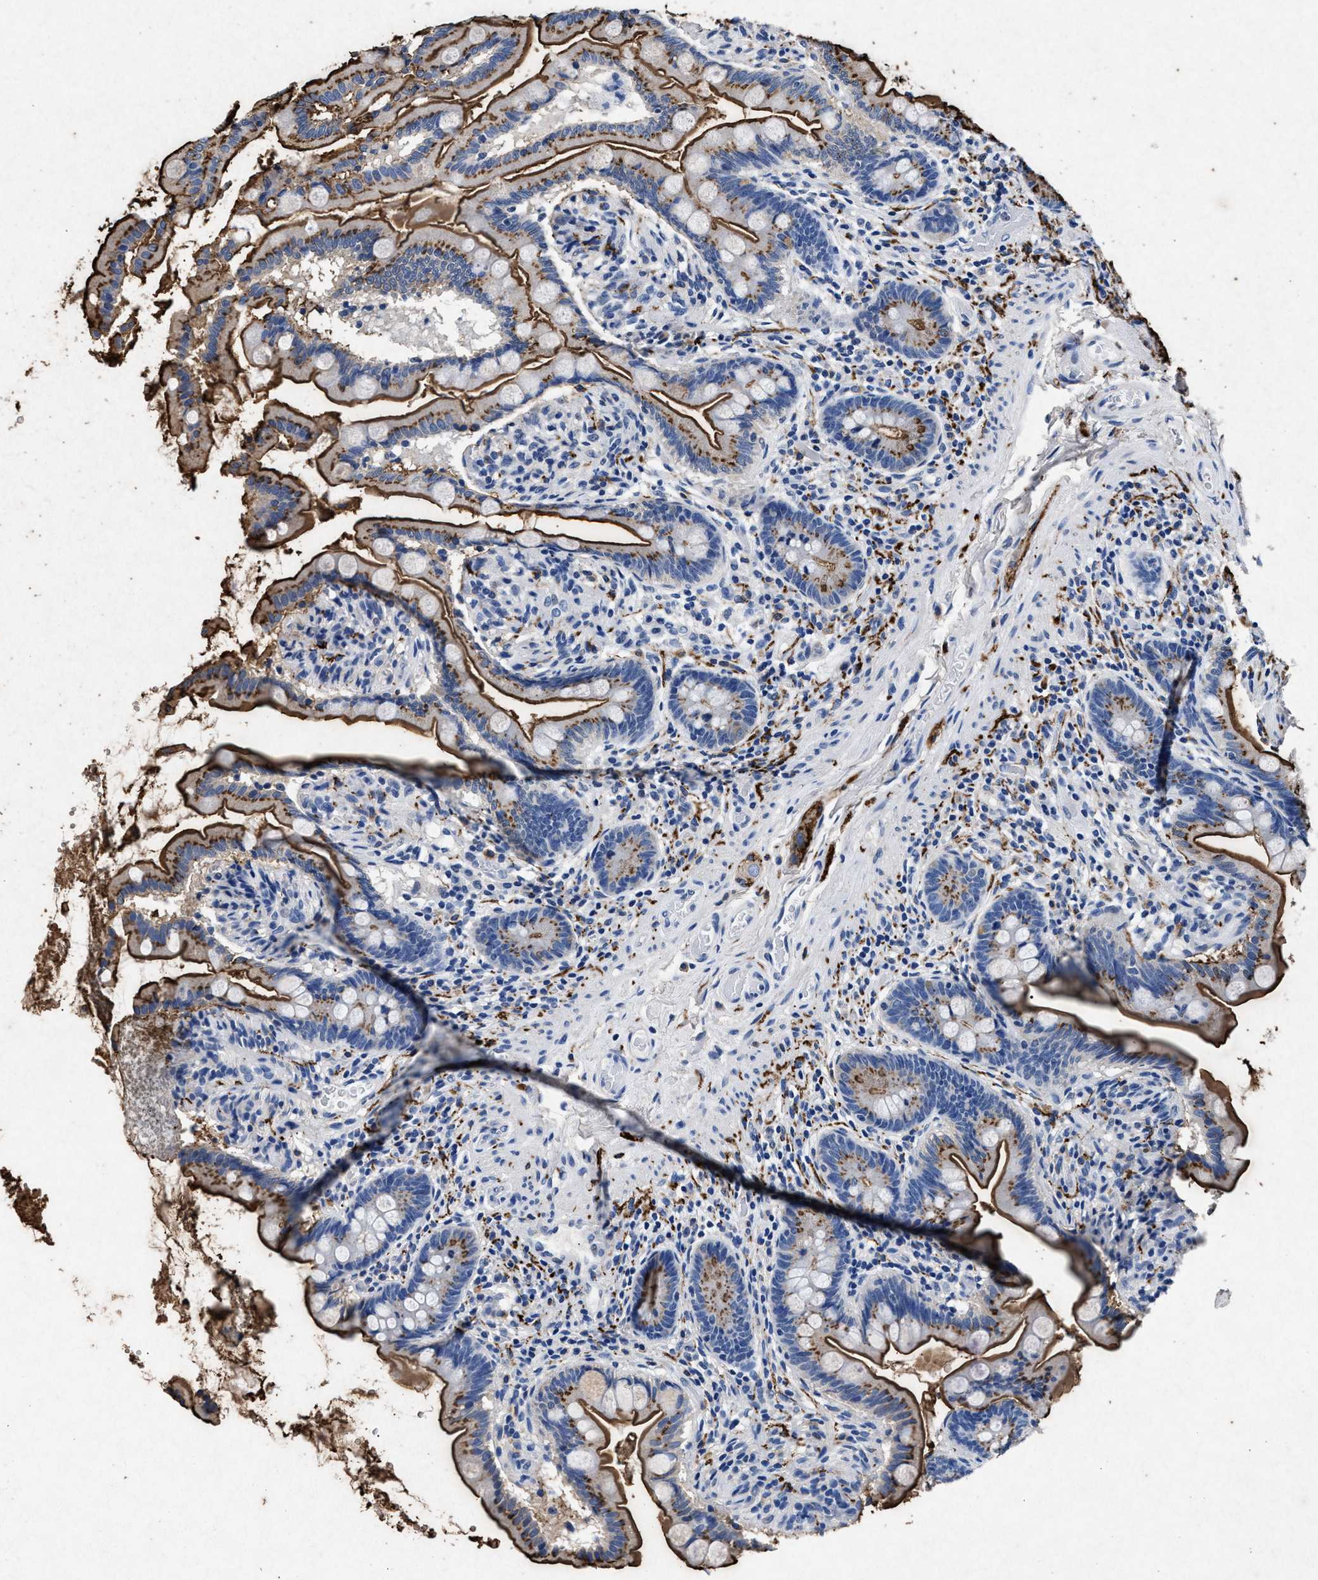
{"staining": {"intensity": "strong", "quantity": ">75%", "location": "cytoplasmic/membranous"}, "tissue": "small intestine", "cell_type": "Glandular cells", "image_type": "normal", "snomed": [{"axis": "morphology", "description": "Normal tissue, NOS"}, {"axis": "topography", "description": "Small intestine"}], "caption": "About >75% of glandular cells in benign human small intestine exhibit strong cytoplasmic/membranous protein staining as visualized by brown immunohistochemical staining.", "gene": "MAP6", "patient": {"sex": "female", "age": 56}}